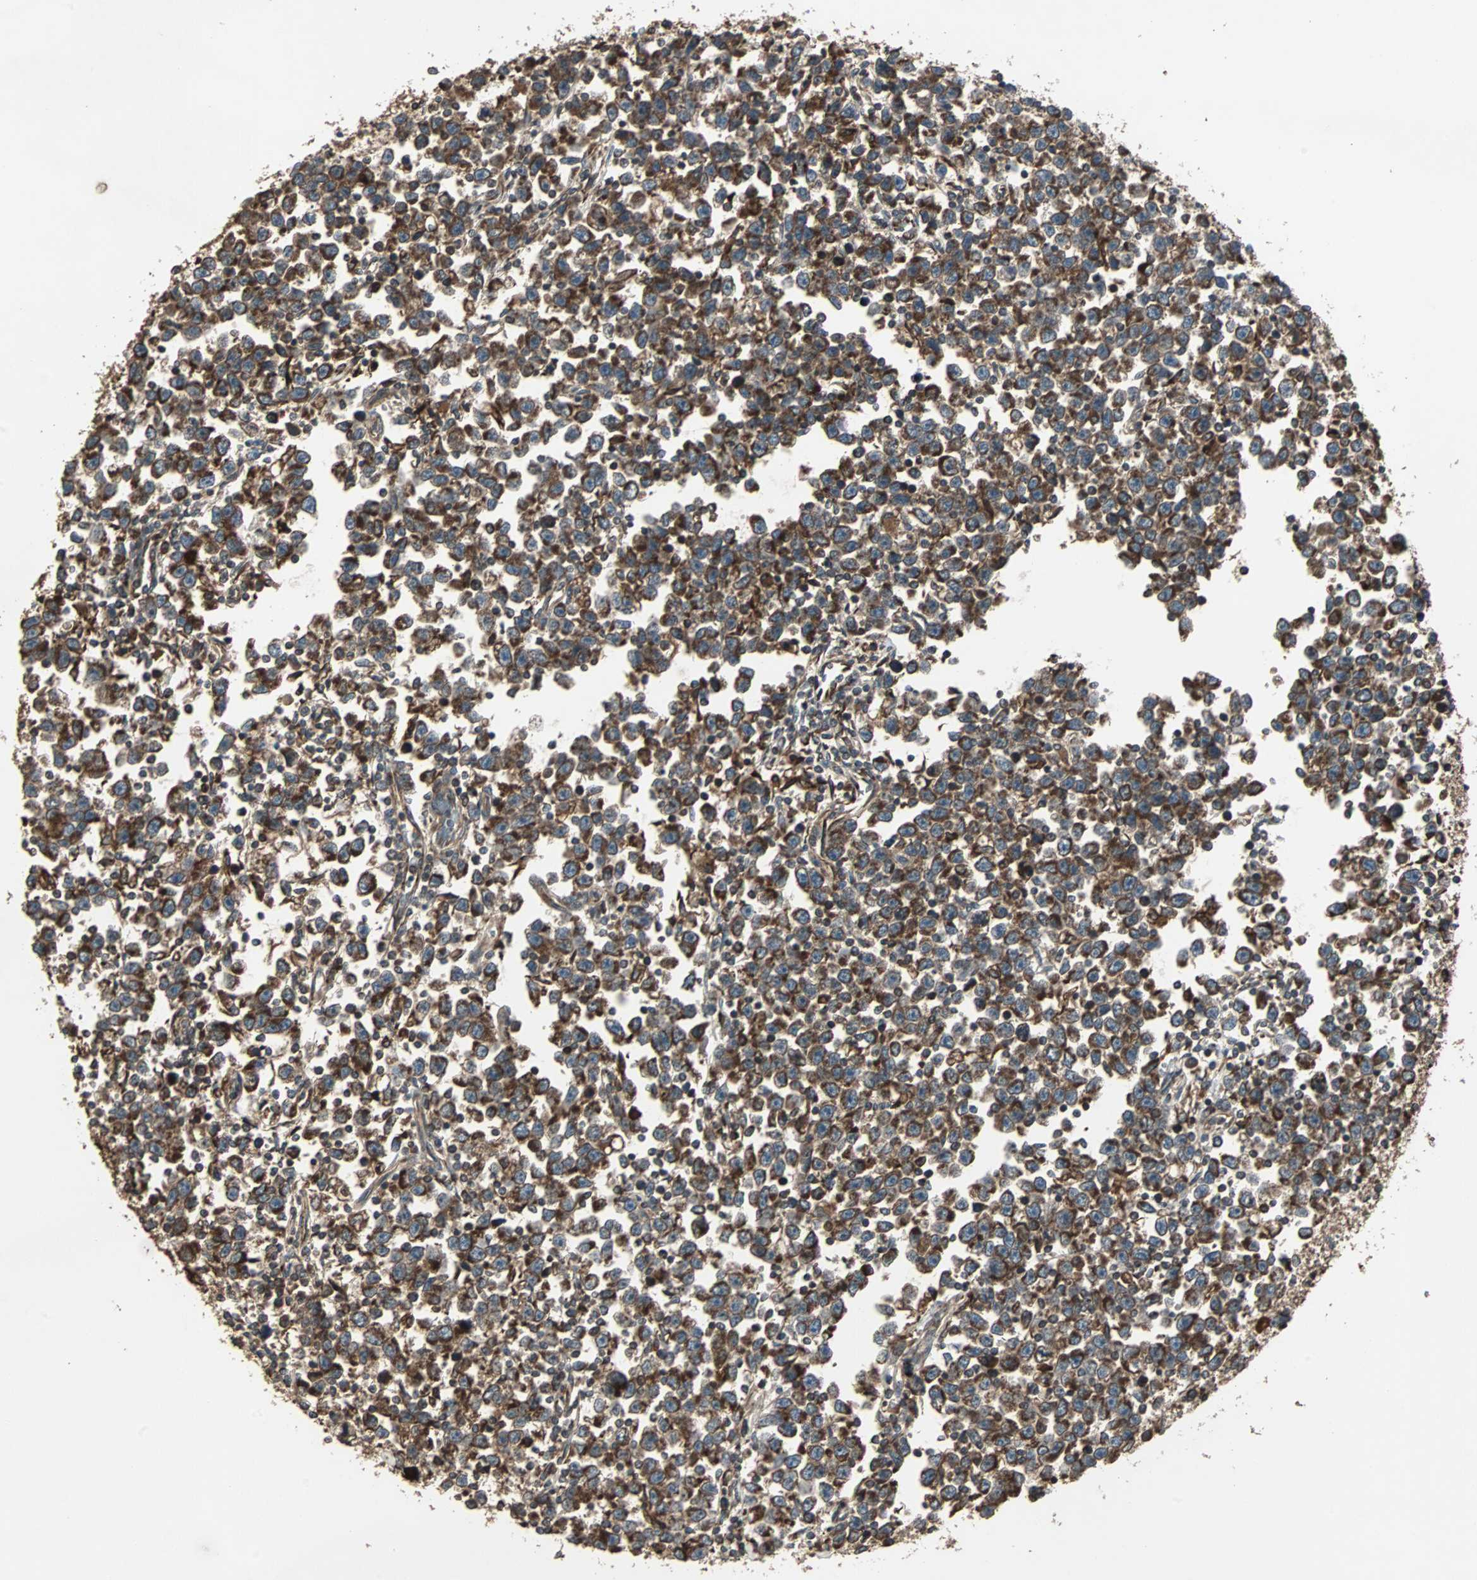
{"staining": {"intensity": "strong", "quantity": ">75%", "location": "cytoplasmic/membranous"}, "tissue": "testis cancer", "cell_type": "Tumor cells", "image_type": "cancer", "snomed": [{"axis": "morphology", "description": "Seminoma, NOS"}, {"axis": "topography", "description": "Testis"}], "caption": "Immunohistochemical staining of human testis cancer demonstrates high levels of strong cytoplasmic/membranous positivity in approximately >75% of tumor cells.", "gene": "RAB7A", "patient": {"sex": "male", "age": 43}}